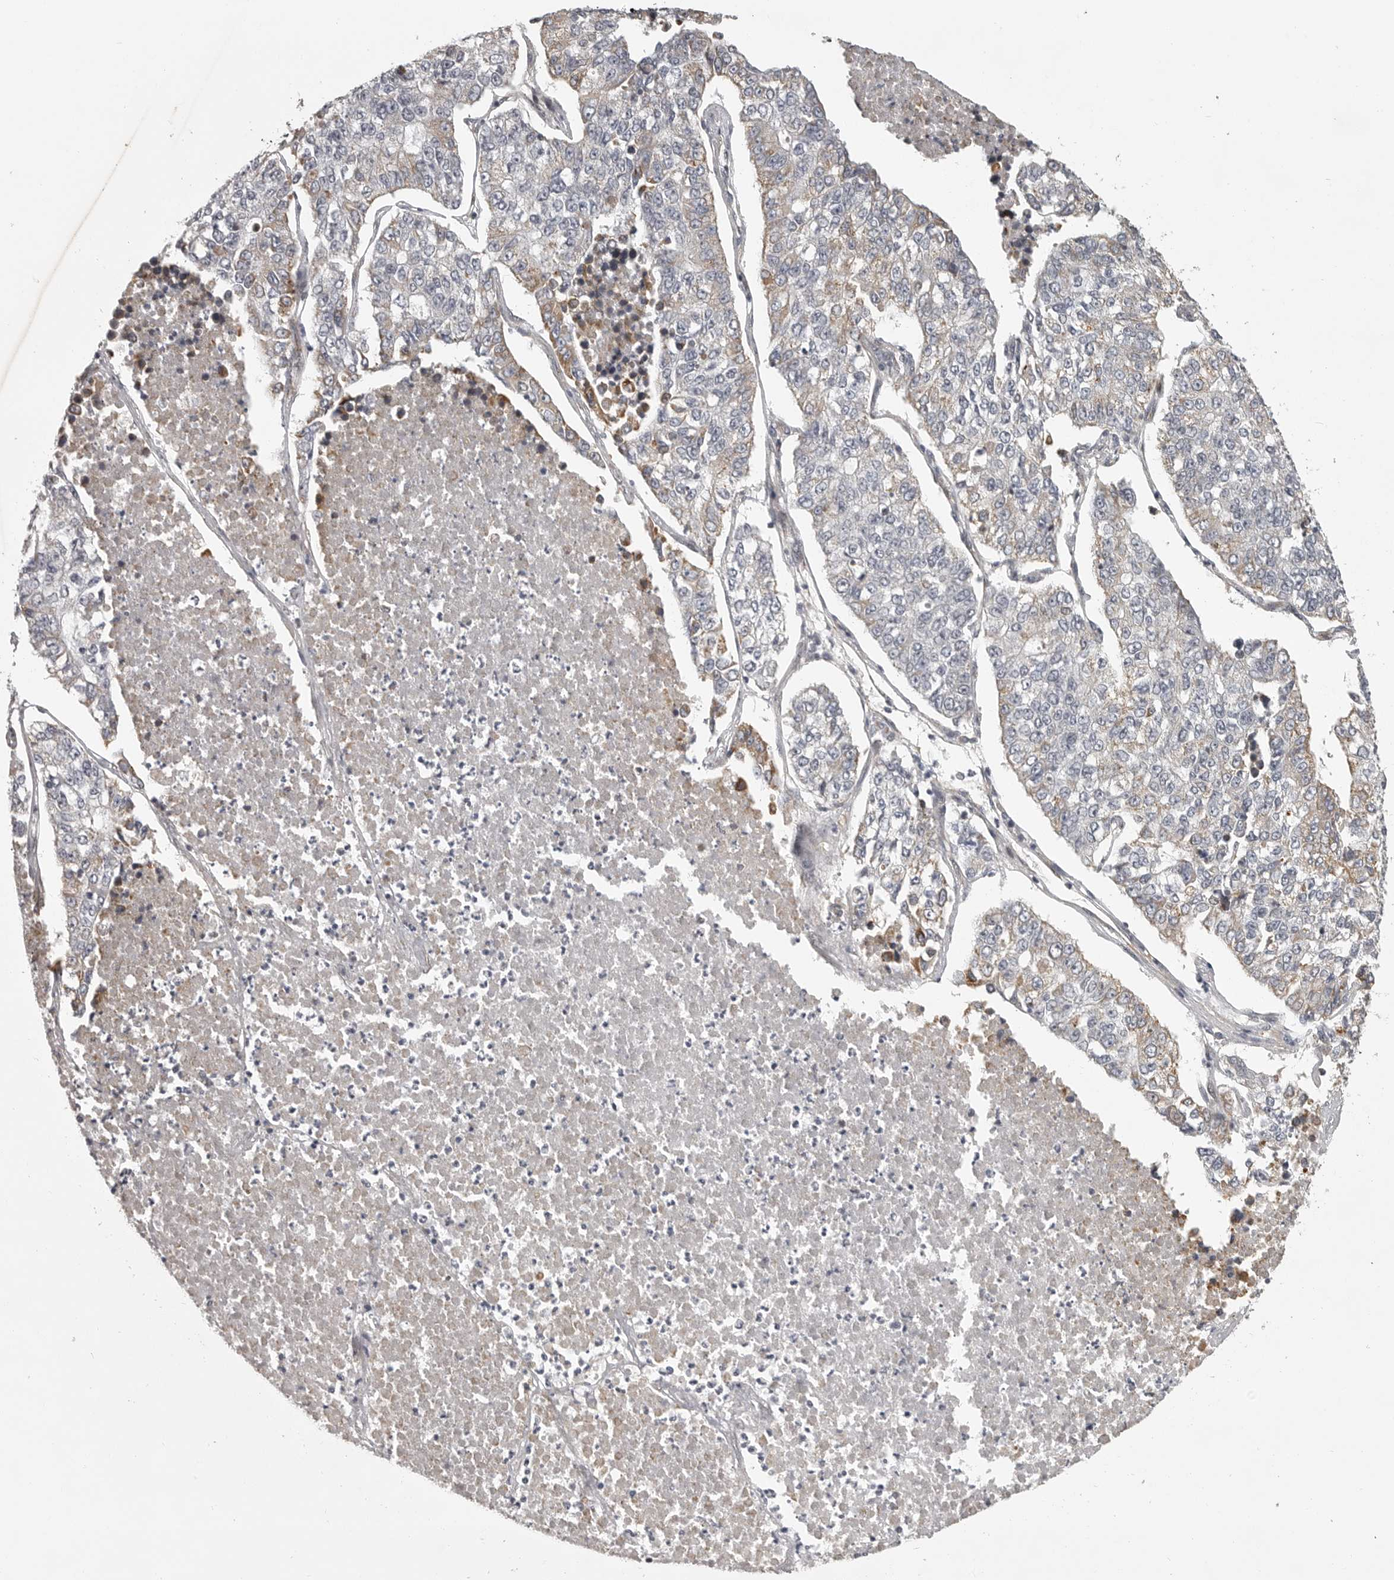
{"staining": {"intensity": "negative", "quantity": "none", "location": "none"}, "tissue": "lung cancer", "cell_type": "Tumor cells", "image_type": "cancer", "snomed": [{"axis": "morphology", "description": "Adenocarcinoma, NOS"}, {"axis": "topography", "description": "Lung"}], "caption": "A histopathology image of human lung cancer is negative for staining in tumor cells.", "gene": "POLE2", "patient": {"sex": "male", "age": 49}}